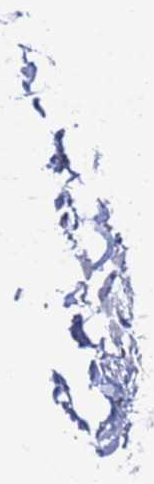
{"staining": {"intensity": "negative", "quantity": "none", "location": "none"}, "tissue": "bronchus", "cell_type": "Respiratory epithelial cells", "image_type": "normal", "snomed": [{"axis": "morphology", "description": "Normal tissue, NOS"}, {"axis": "topography", "description": "Cartilage tissue"}], "caption": "Immunohistochemistry of unremarkable bronchus shows no staining in respiratory epithelial cells. (DAB (3,3'-diaminobenzidine) immunohistochemistry (IHC) visualized using brightfield microscopy, high magnification).", "gene": "GGT1", "patient": {"sex": "male", "age": 63}}